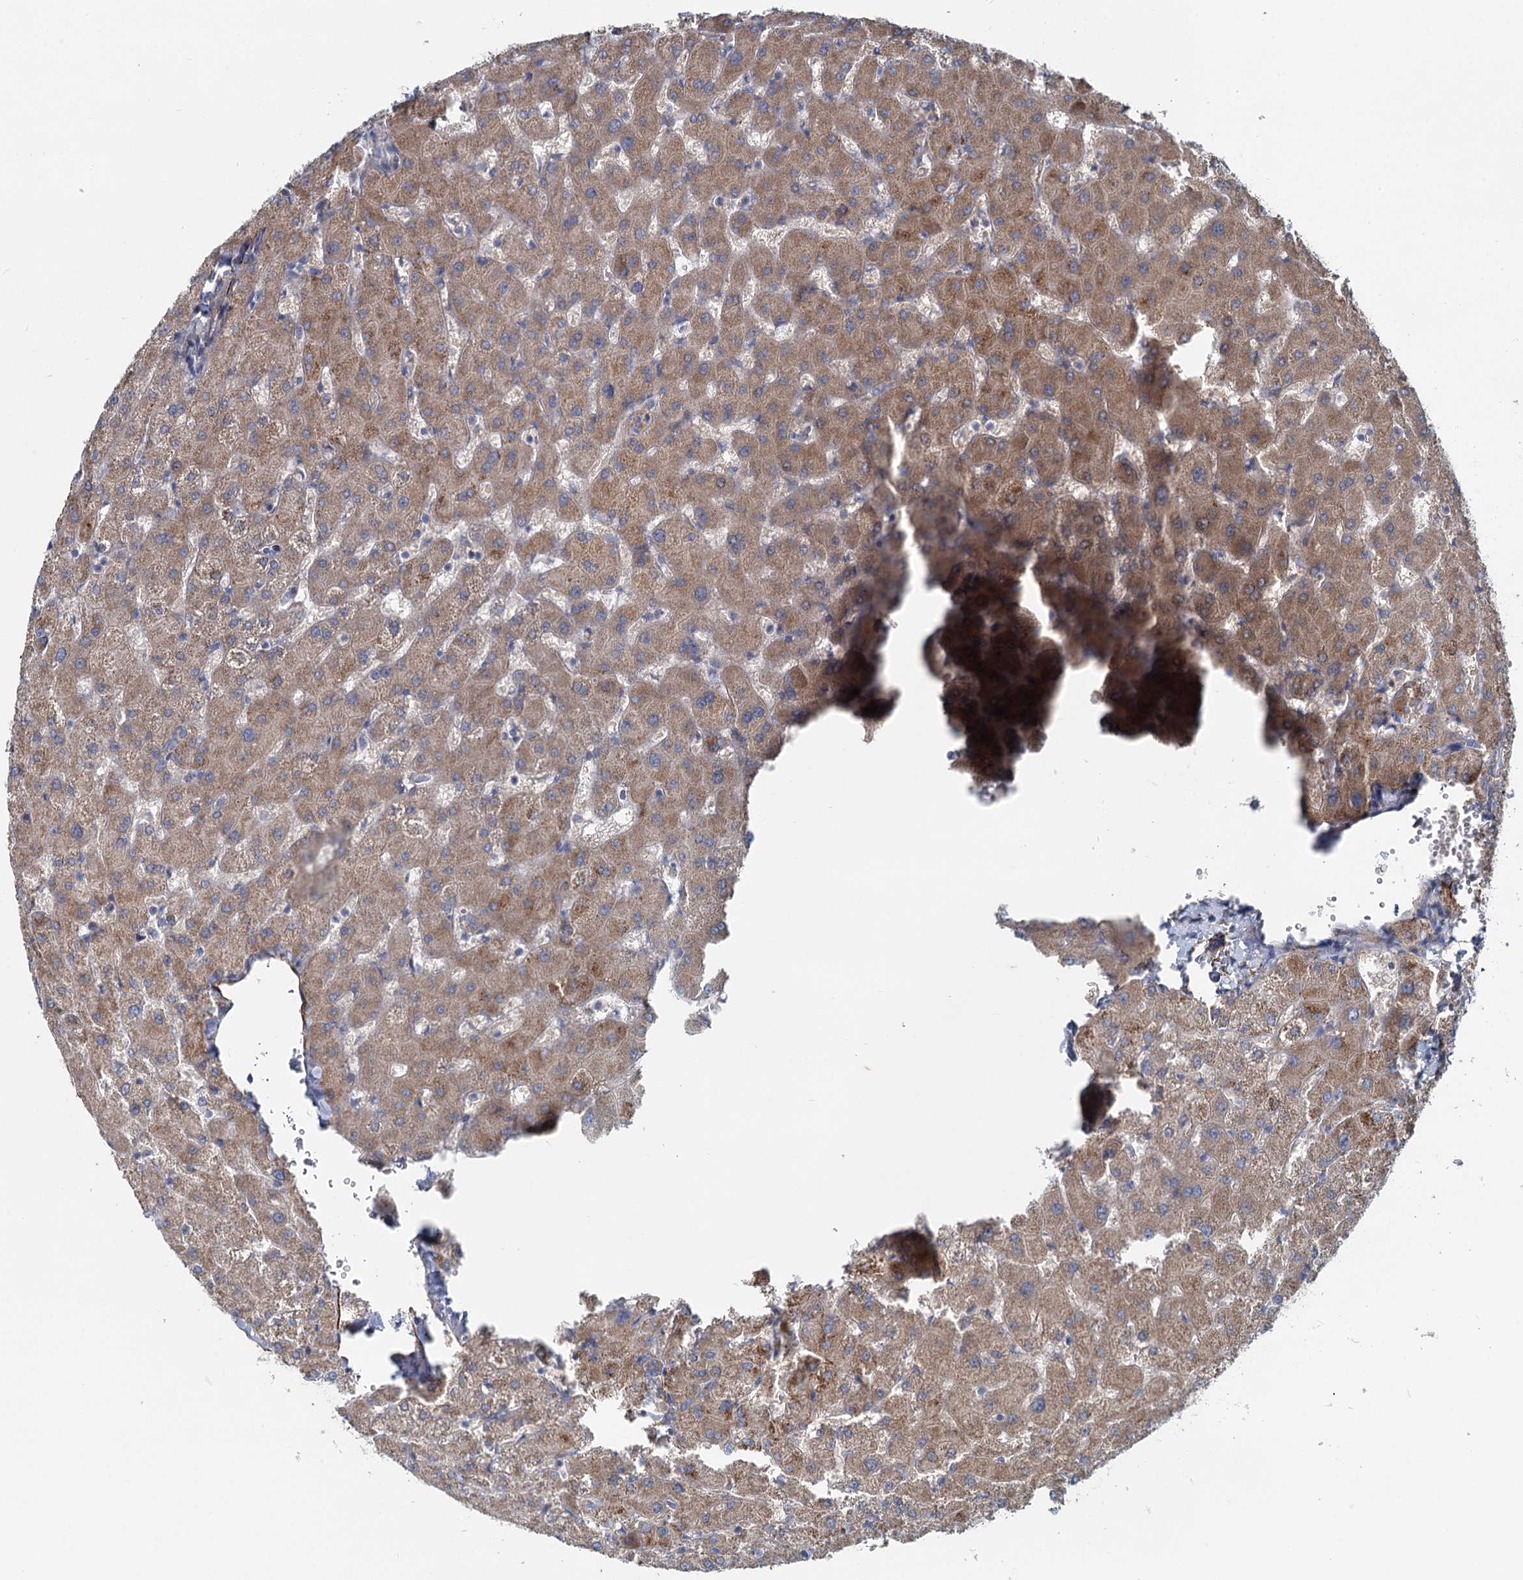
{"staining": {"intensity": "weak", "quantity": "25%-75%", "location": "cytoplasmic/membranous"}, "tissue": "liver", "cell_type": "Cholangiocytes", "image_type": "normal", "snomed": [{"axis": "morphology", "description": "Normal tissue, NOS"}, {"axis": "topography", "description": "Liver"}], "caption": "Immunohistochemistry (IHC) (DAB) staining of normal liver displays weak cytoplasmic/membranous protein positivity in about 25%-75% of cholangiocytes. Immunohistochemistry (IHC) stains the protein of interest in brown and the nuclei are stained blue.", "gene": "ADCY2", "patient": {"sex": "female", "age": 63}}